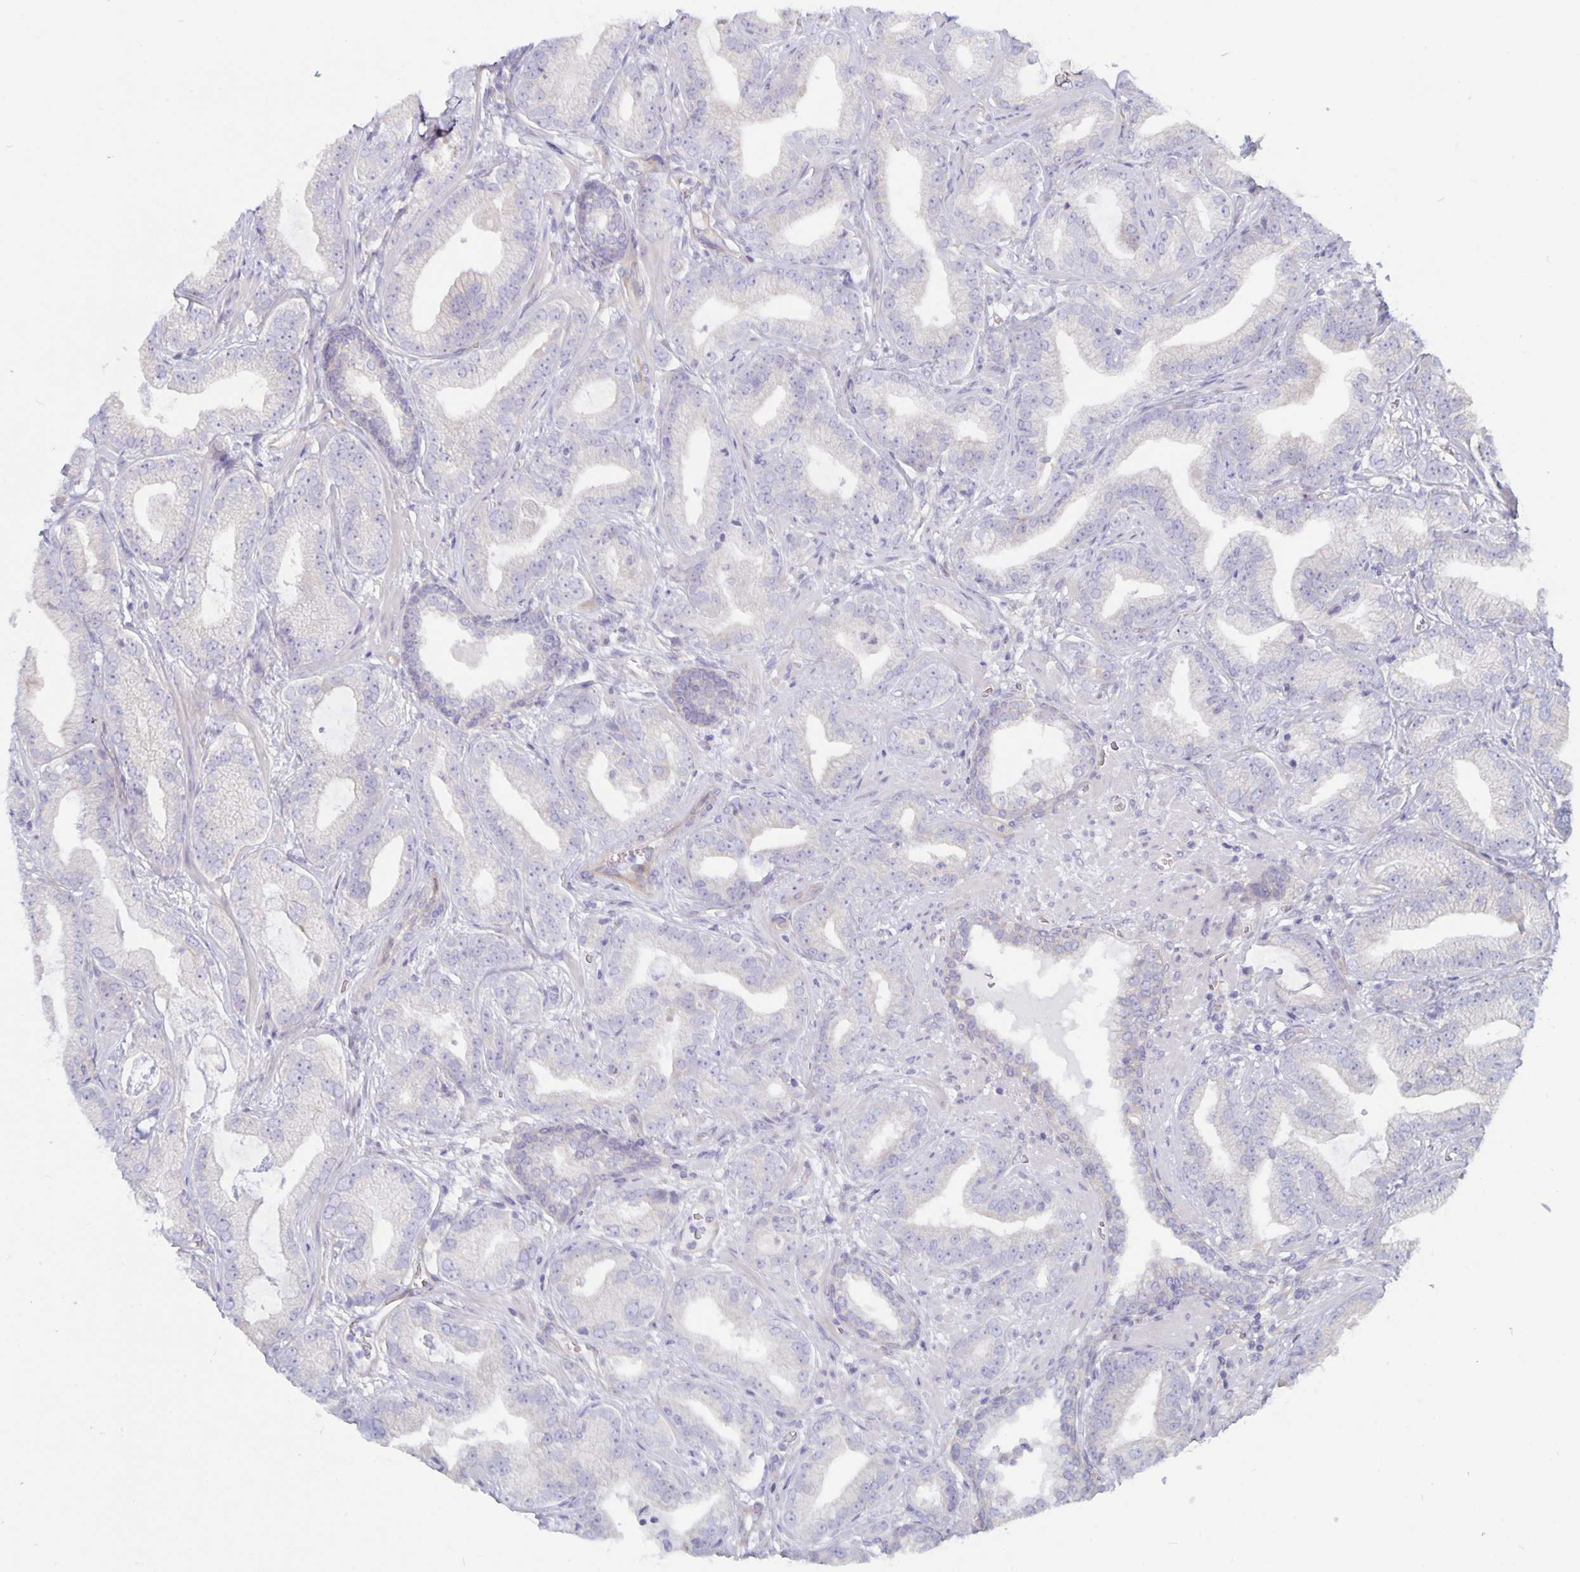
{"staining": {"intensity": "negative", "quantity": "none", "location": "none"}, "tissue": "prostate cancer", "cell_type": "Tumor cells", "image_type": "cancer", "snomed": [{"axis": "morphology", "description": "Adenocarcinoma, Low grade"}, {"axis": "topography", "description": "Prostate"}], "caption": "Immunohistochemistry (IHC) micrograph of neoplastic tissue: prostate adenocarcinoma (low-grade) stained with DAB displays no significant protein expression in tumor cells.", "gene": "PLCB3", "patient": {"sex": "male", "age": 62}}